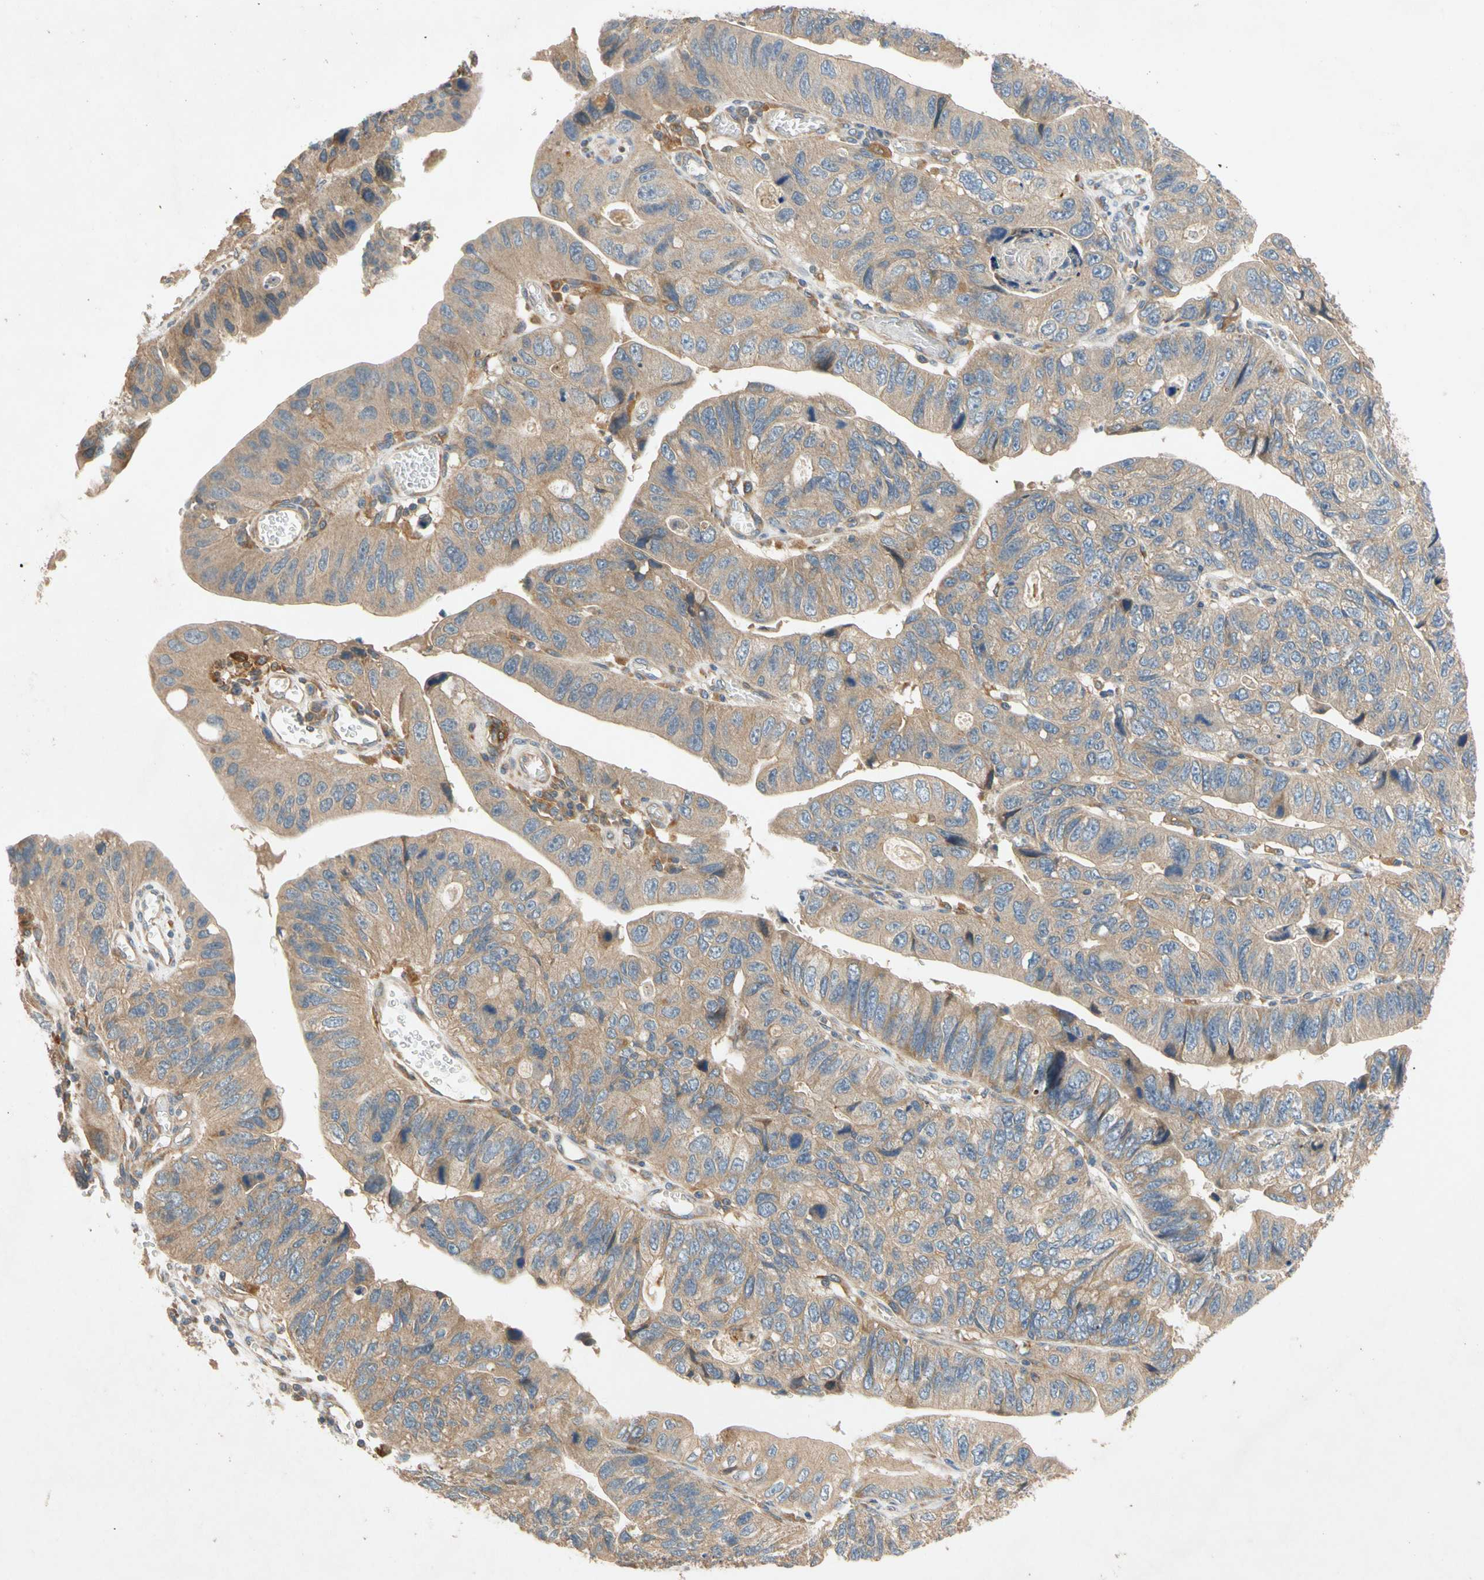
{"staining": {"intensity": "weak", "quantity": "25%-75%", "location": "cytoplasmic/membranous"}, "tissue": "stomach cancer", "cell_type": "Tumor cells", "image_type": "cancer", "snomed": [{"axis": "morphology", "description": "Adenocarcinoma, NOS"}, {"axis": "topography", "description": "Stomach"}], "caption": "An immunohistochemistry histopathology image of neoplastic tissue is shown. Protein staining in brown shows weak cytoplasmic/membranous positivity in stomach adenocarcinoma within tumor cells.", "gene": "USP46", "patient": {"sex": "male", "age": 59}}